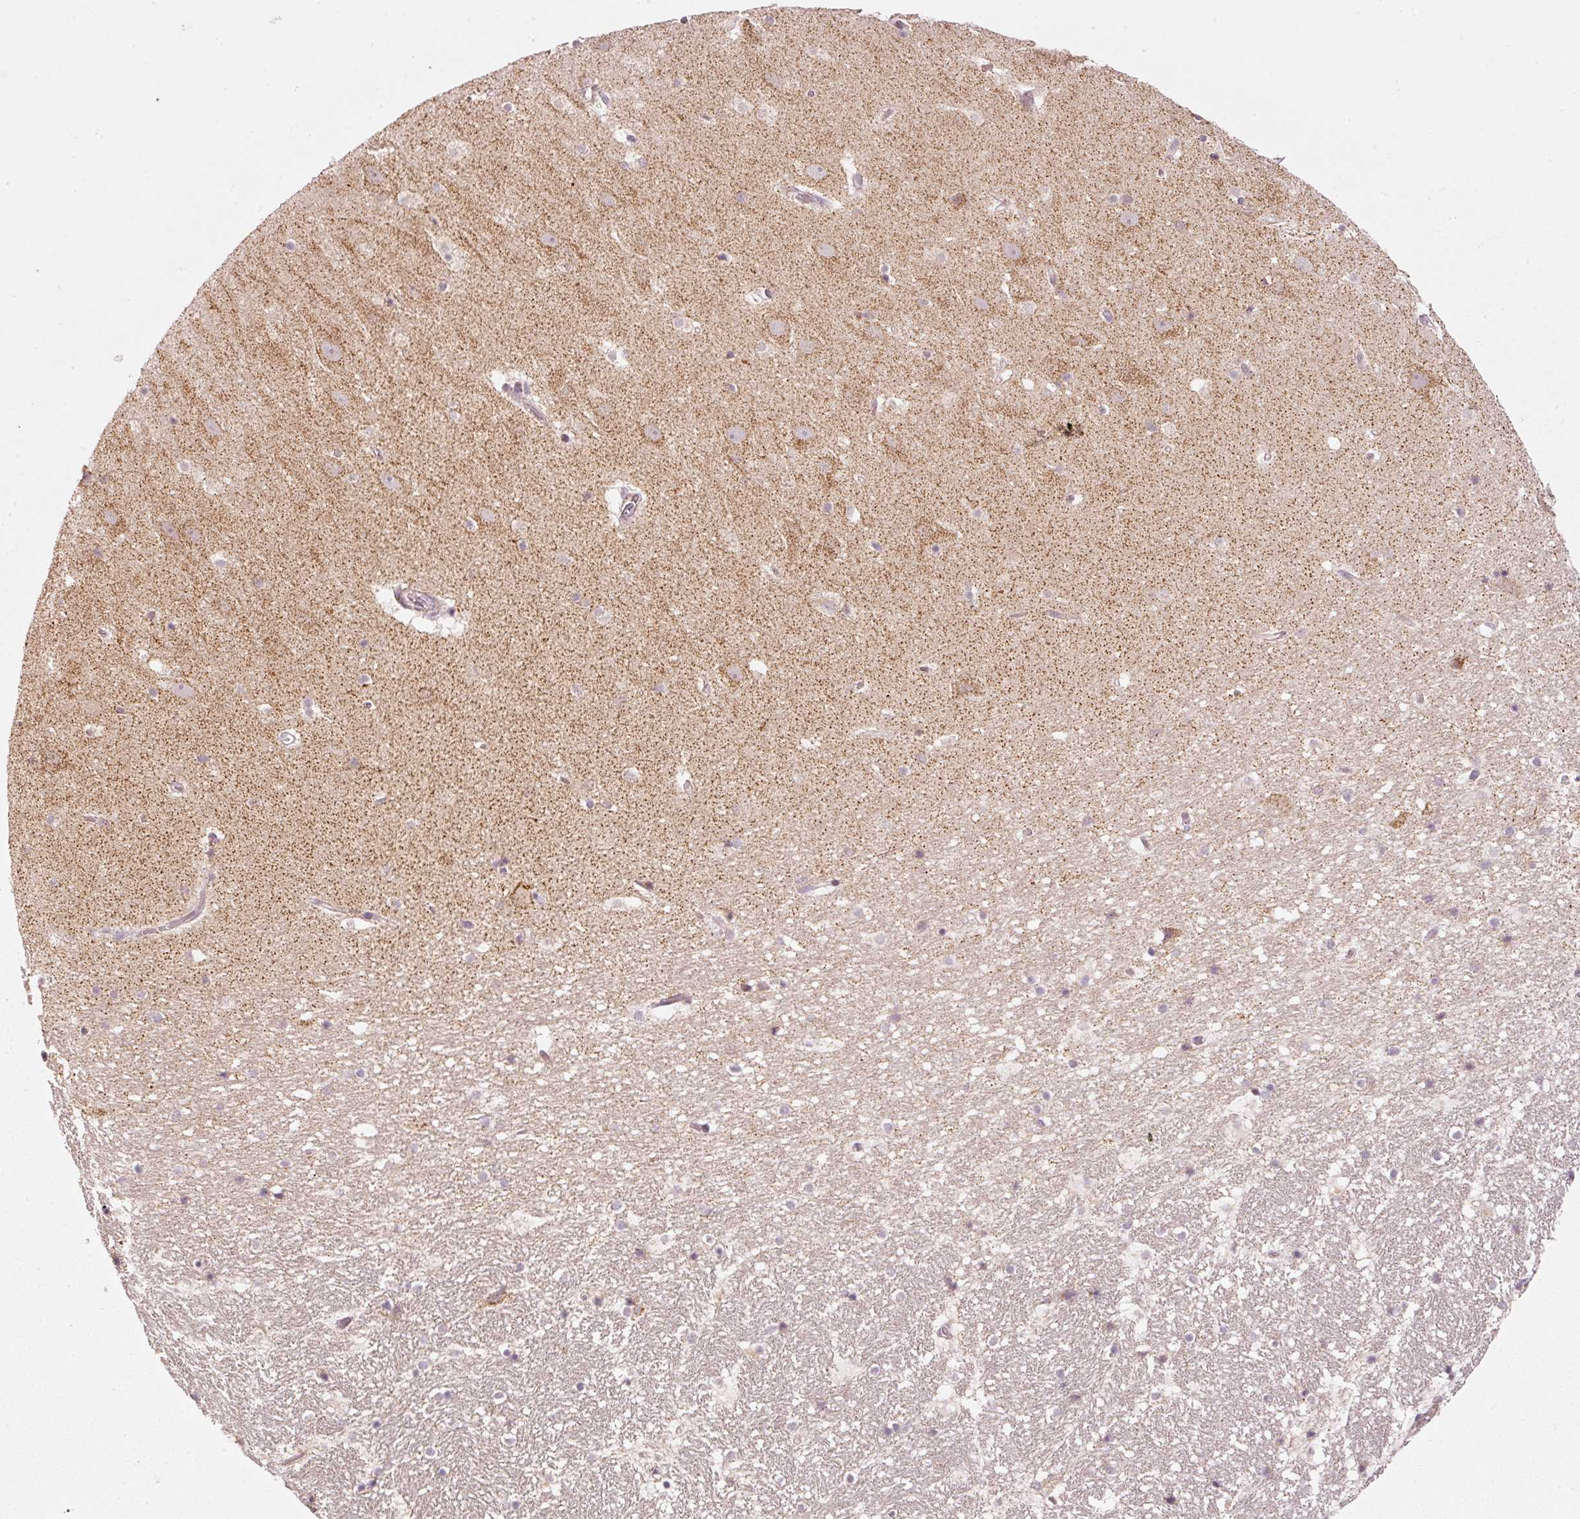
{"staining": {"intensity": "negative", "quantity": "none", "location": "none"}, "tissue": "hippocampus", "cell_type": "Glial cells", "image_type": "normal", "snomed": [{"axis": "morphology", "description": "Normal tissue, NOS"}, {"axis": "topography", "description": "Hippocampus"}], "caption": "This histopathology image is of benign hippocampus stained with IHC to label a protein in brown with the nuclei are counter-stained blue. There is no expression in glial cells. Nuclei are stained in blue.", "gene": "TOB2", "patient": {"sex": "male", "age": 37}}